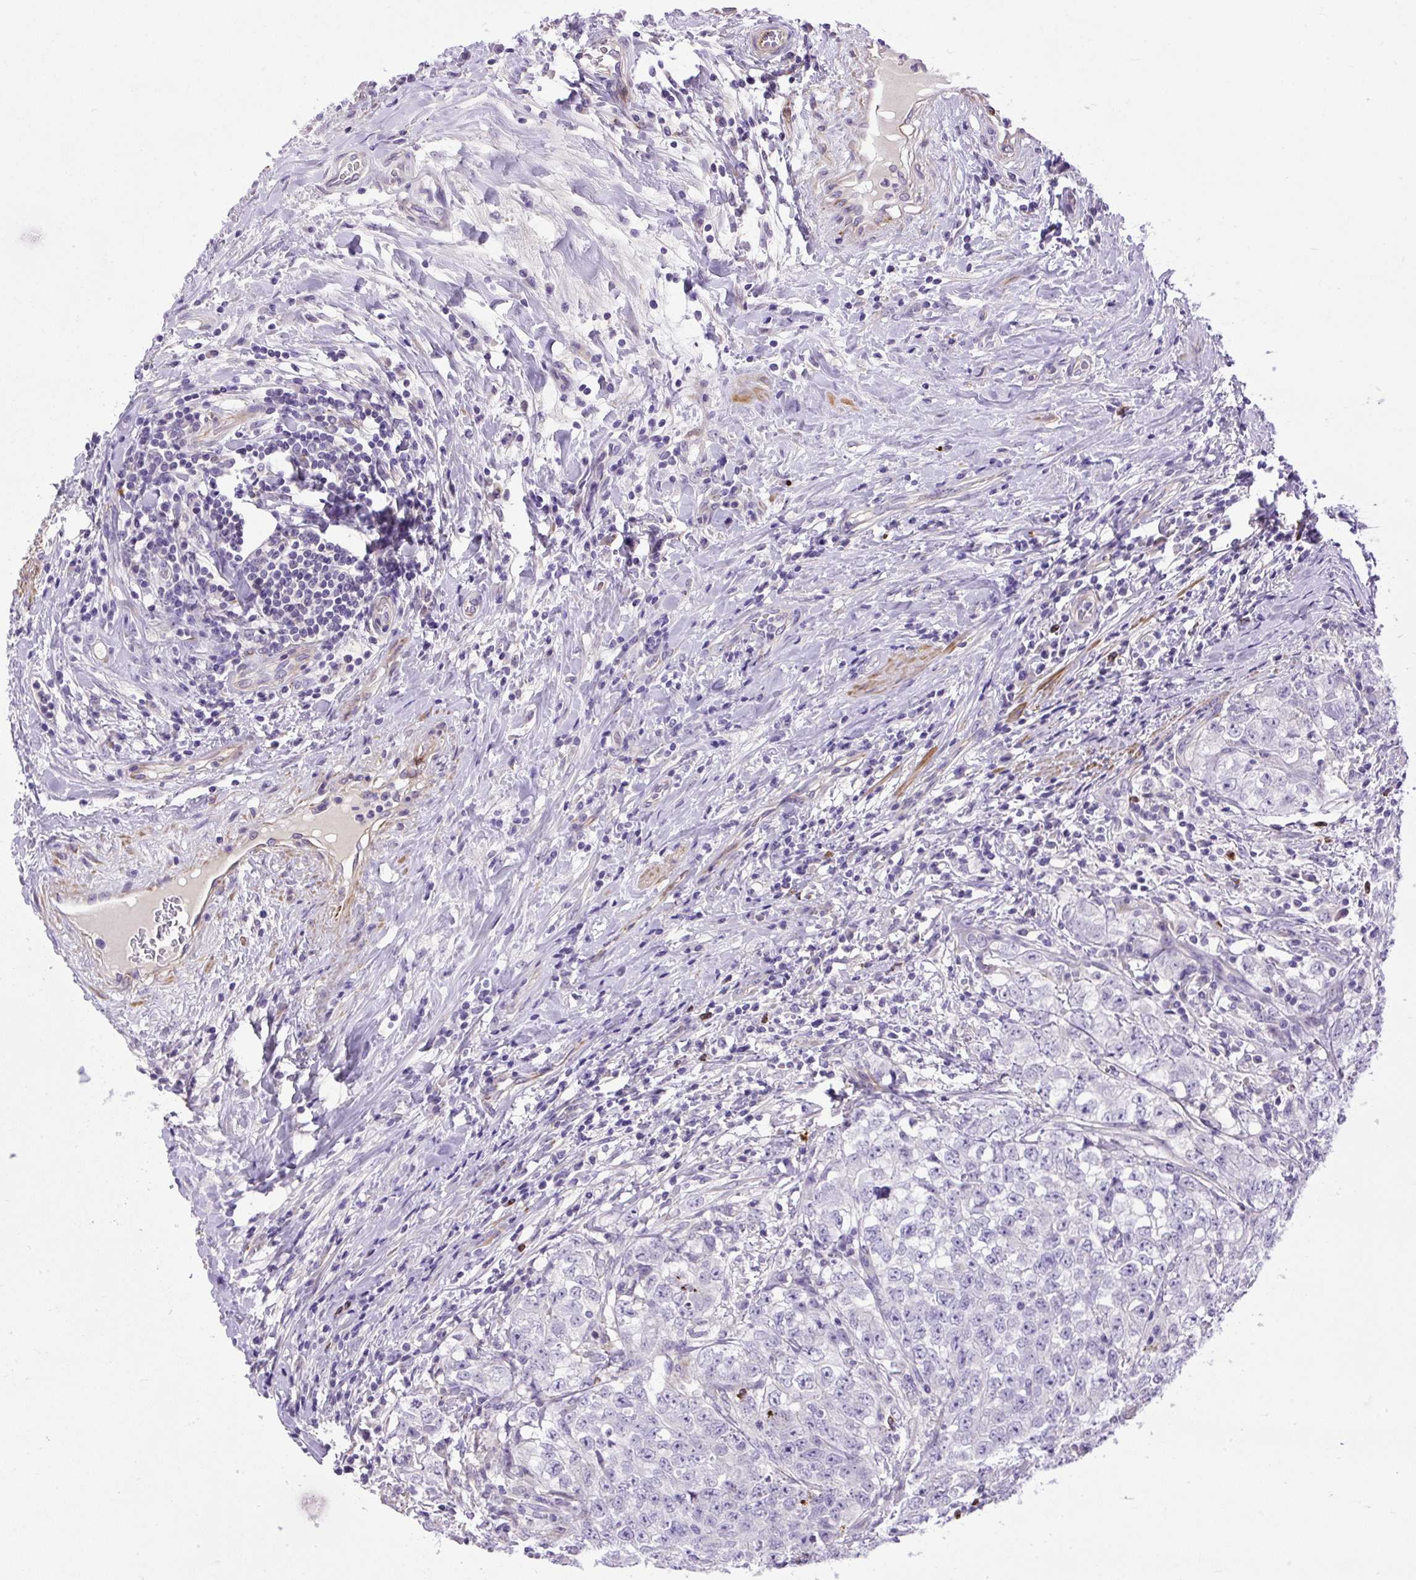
{"staining": {"intensity": "negative", "quantity": "none", "location": "none"}, "tissue": "testis cancer", "cell_type": "Tumor cells", "image_type": "cancer", "snomed": [{"axis": "morphology", "description": "Seminoma, NOS"}, {"axis": "morphology", "description": "Carcinoma, Embryonal, NOS"}, {"axis": "topography", "description": "Testis"}], "caption": "Human testis cancer (seminoma) stained for a protein using immunohistochemistry exhibits no staining in tumor cells.", "gene": "VWA7", "patient": {"sex": "male", "age": 43}}